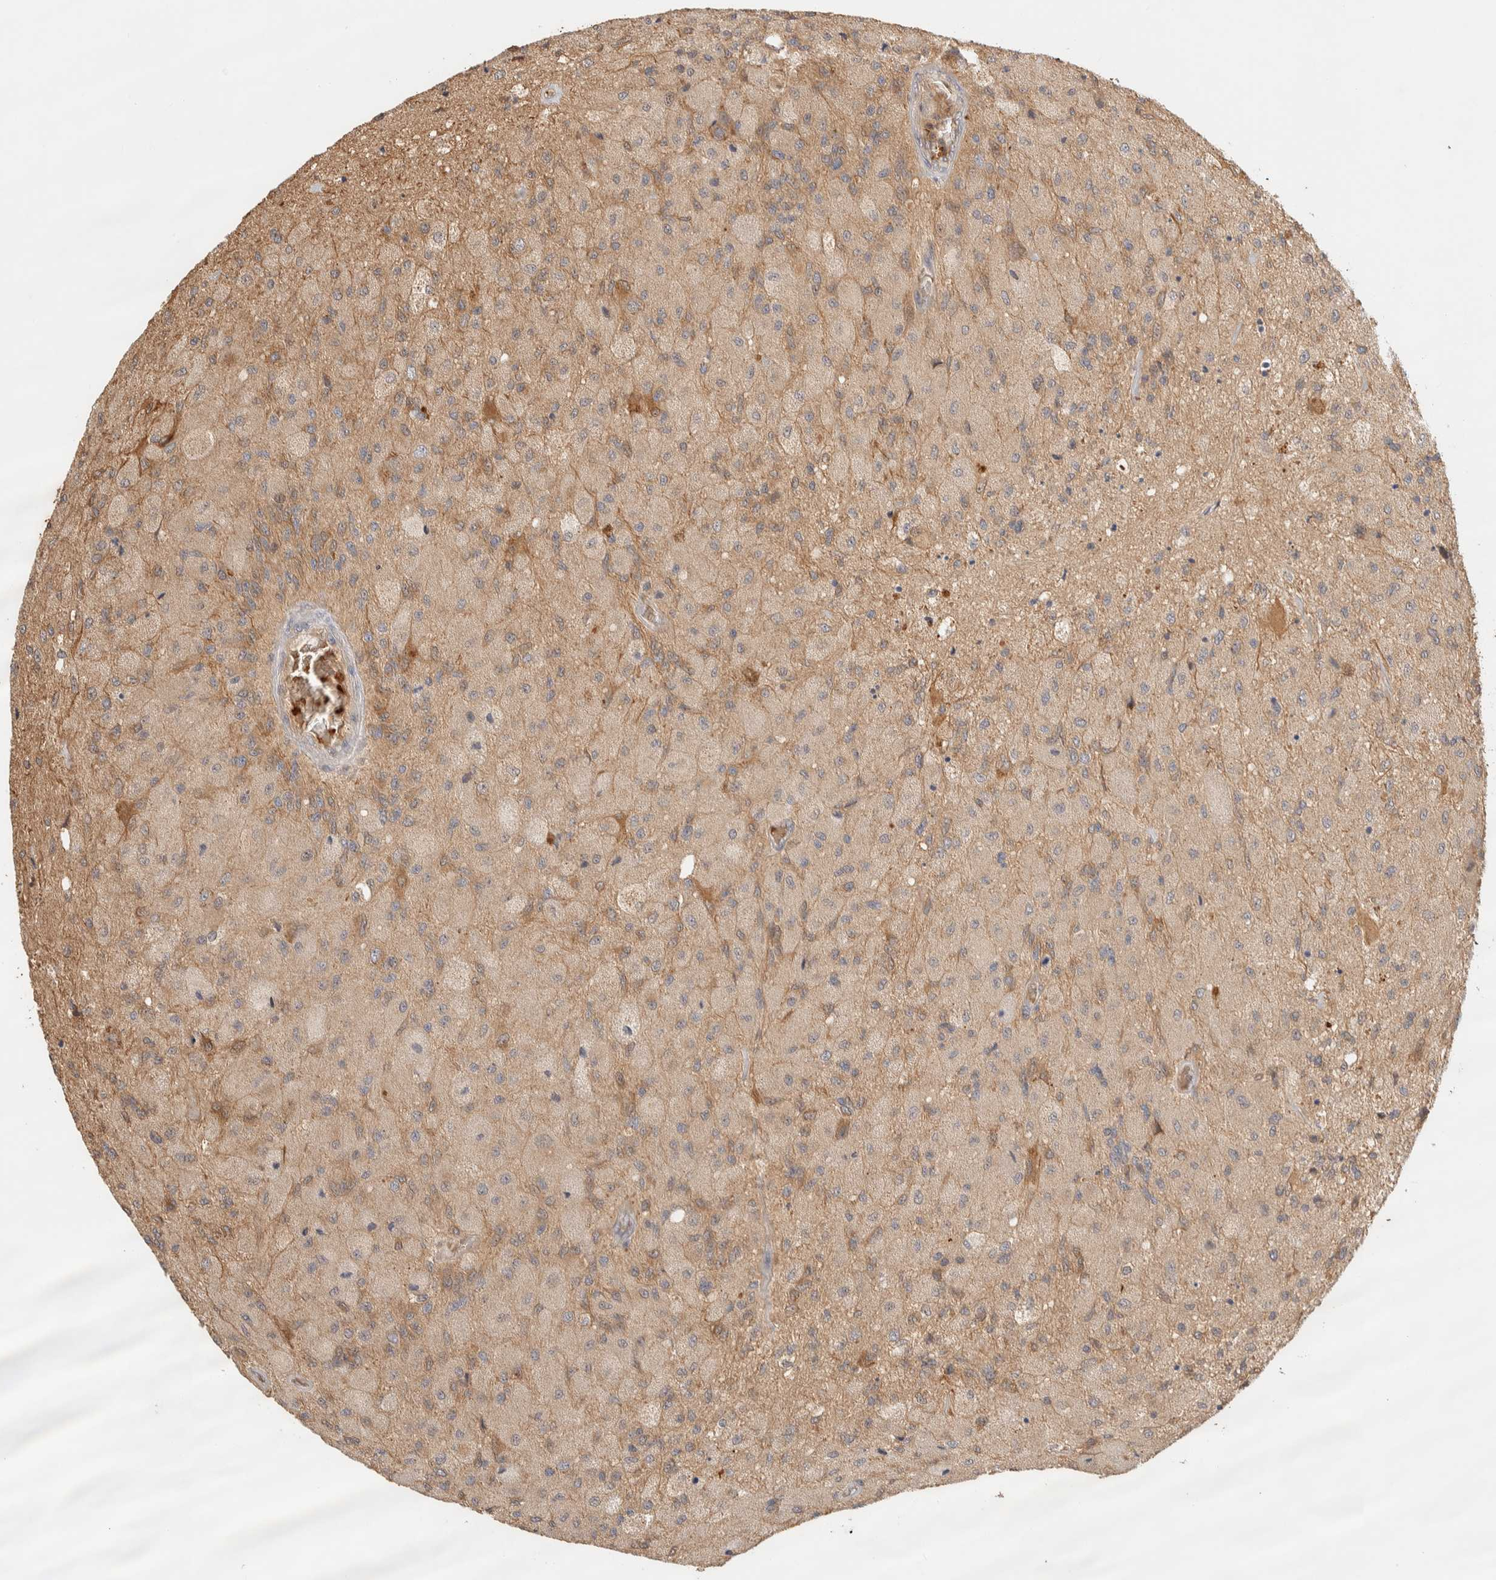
{"staining": {"intensity": "moderate", "quantity": "25%-75%", "location": "cytoplasmic/membranous"}, "tissue": "glioma", "cell_type": "Tumor cells", "image_type": "cancer", "snomed": [{"axis": "morphology", "description": "Normal tissue, NOS"}, {"axis": "morphology", "description": "Glioma, malignant, High grade"}, {"axis": "topography", "description": "Cerebral cortex"}], "caption": "IHC (DAB) staining of high-grade glioma (malignant) exhibits moderate cytoplasmic/membranous protein expression in about 25%-75% of tumor cells.", "gene": "TTI2", "patient": {"sex": "male", "age": 77}}